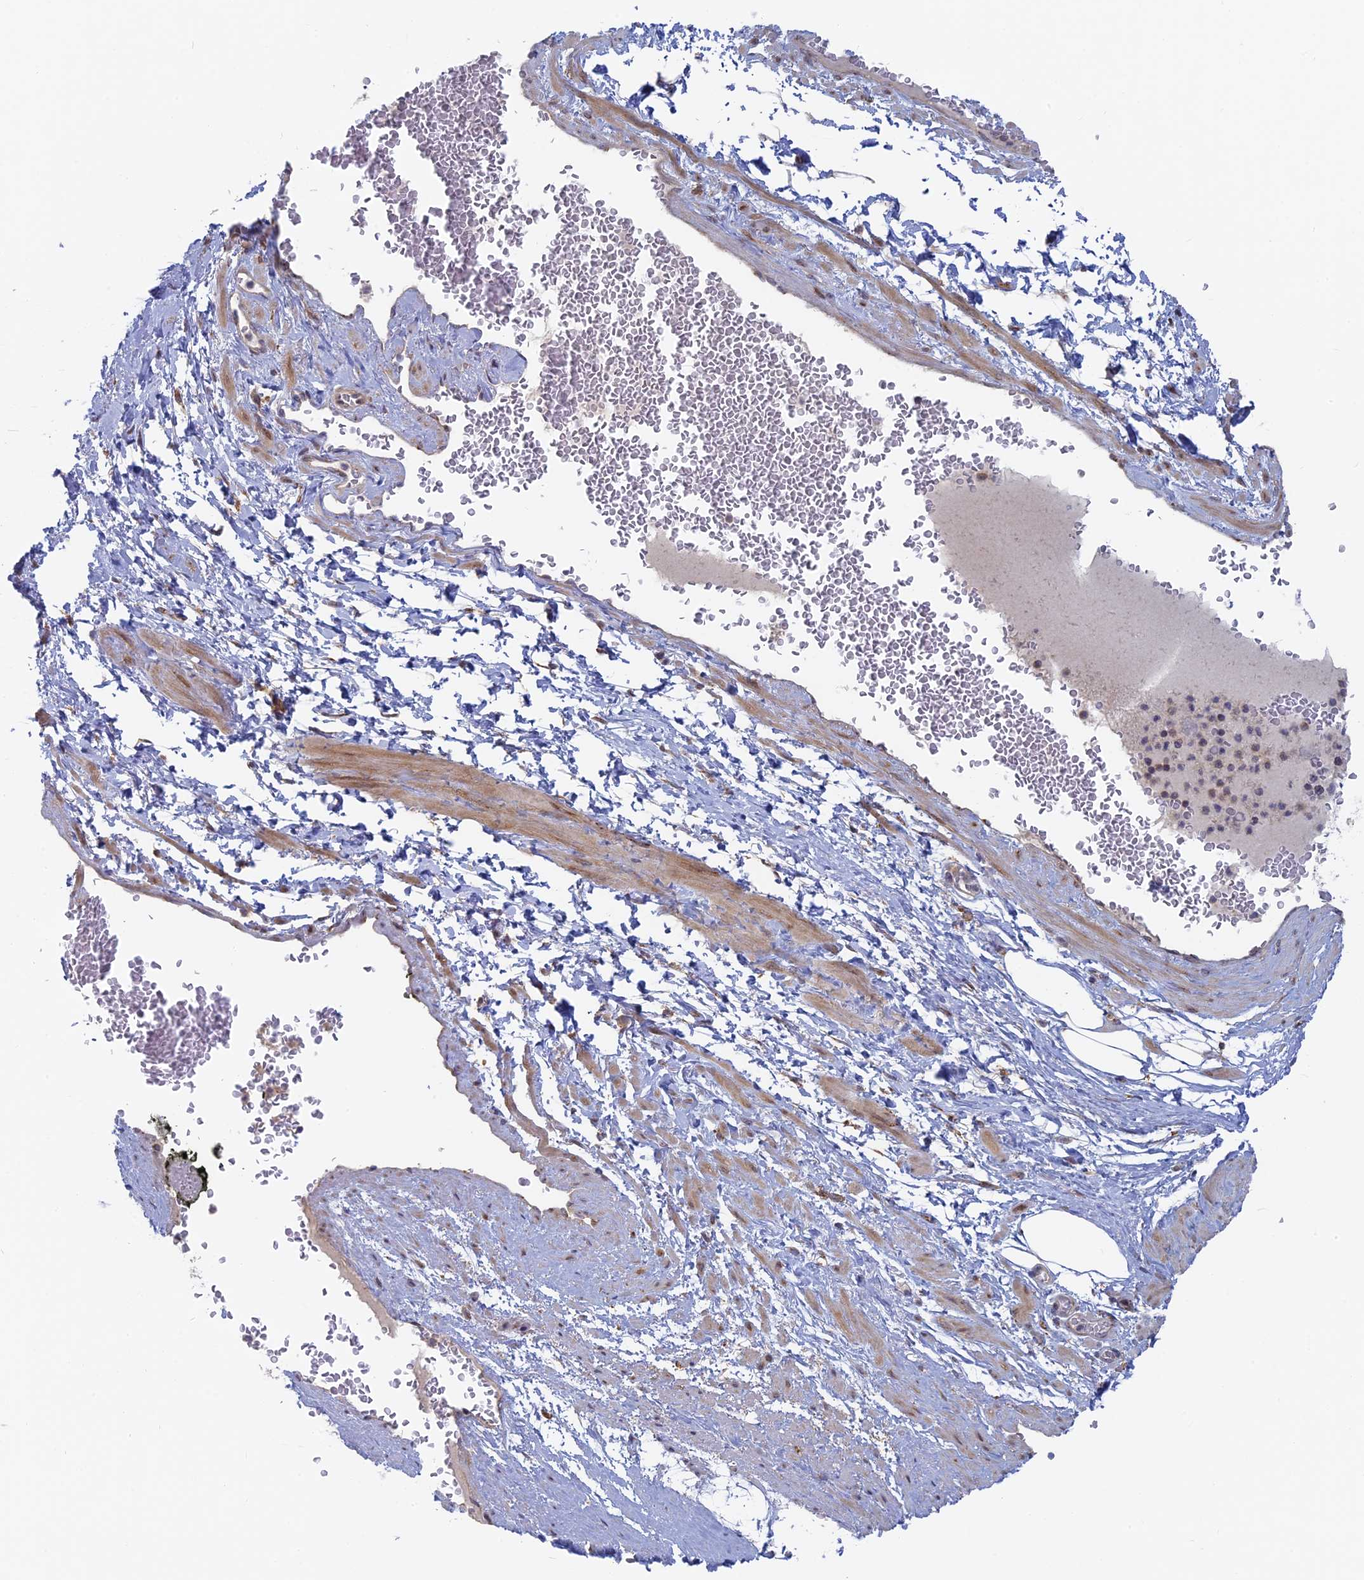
{"staining": {"intensity": "weak", "quantity": ">75%", "location": "cytoplasmic/membranous"}, "tissue": "soft tissue", "cell_type": "Fibroblasts", "image_type": "normal", "snomed": [{"axis": "morphology", "description": "Normal tissue, NOS"}, {"axis": "morphology", "description": "Adenocarcinoma, Low grade"}, {"axis": "topography", "description": "Prostate"}, {"axis": "topography", "description": "Peripheral nerve tissue"}], "caption": "This is a photomicrograph of immunohistochemistry staining of normal soft tissue, which shows weak expression in the cytoplasmic/membranous of fibroblasts.", "gene": "TBC1D30", "patient": {"sex": "male", "age": 63}}